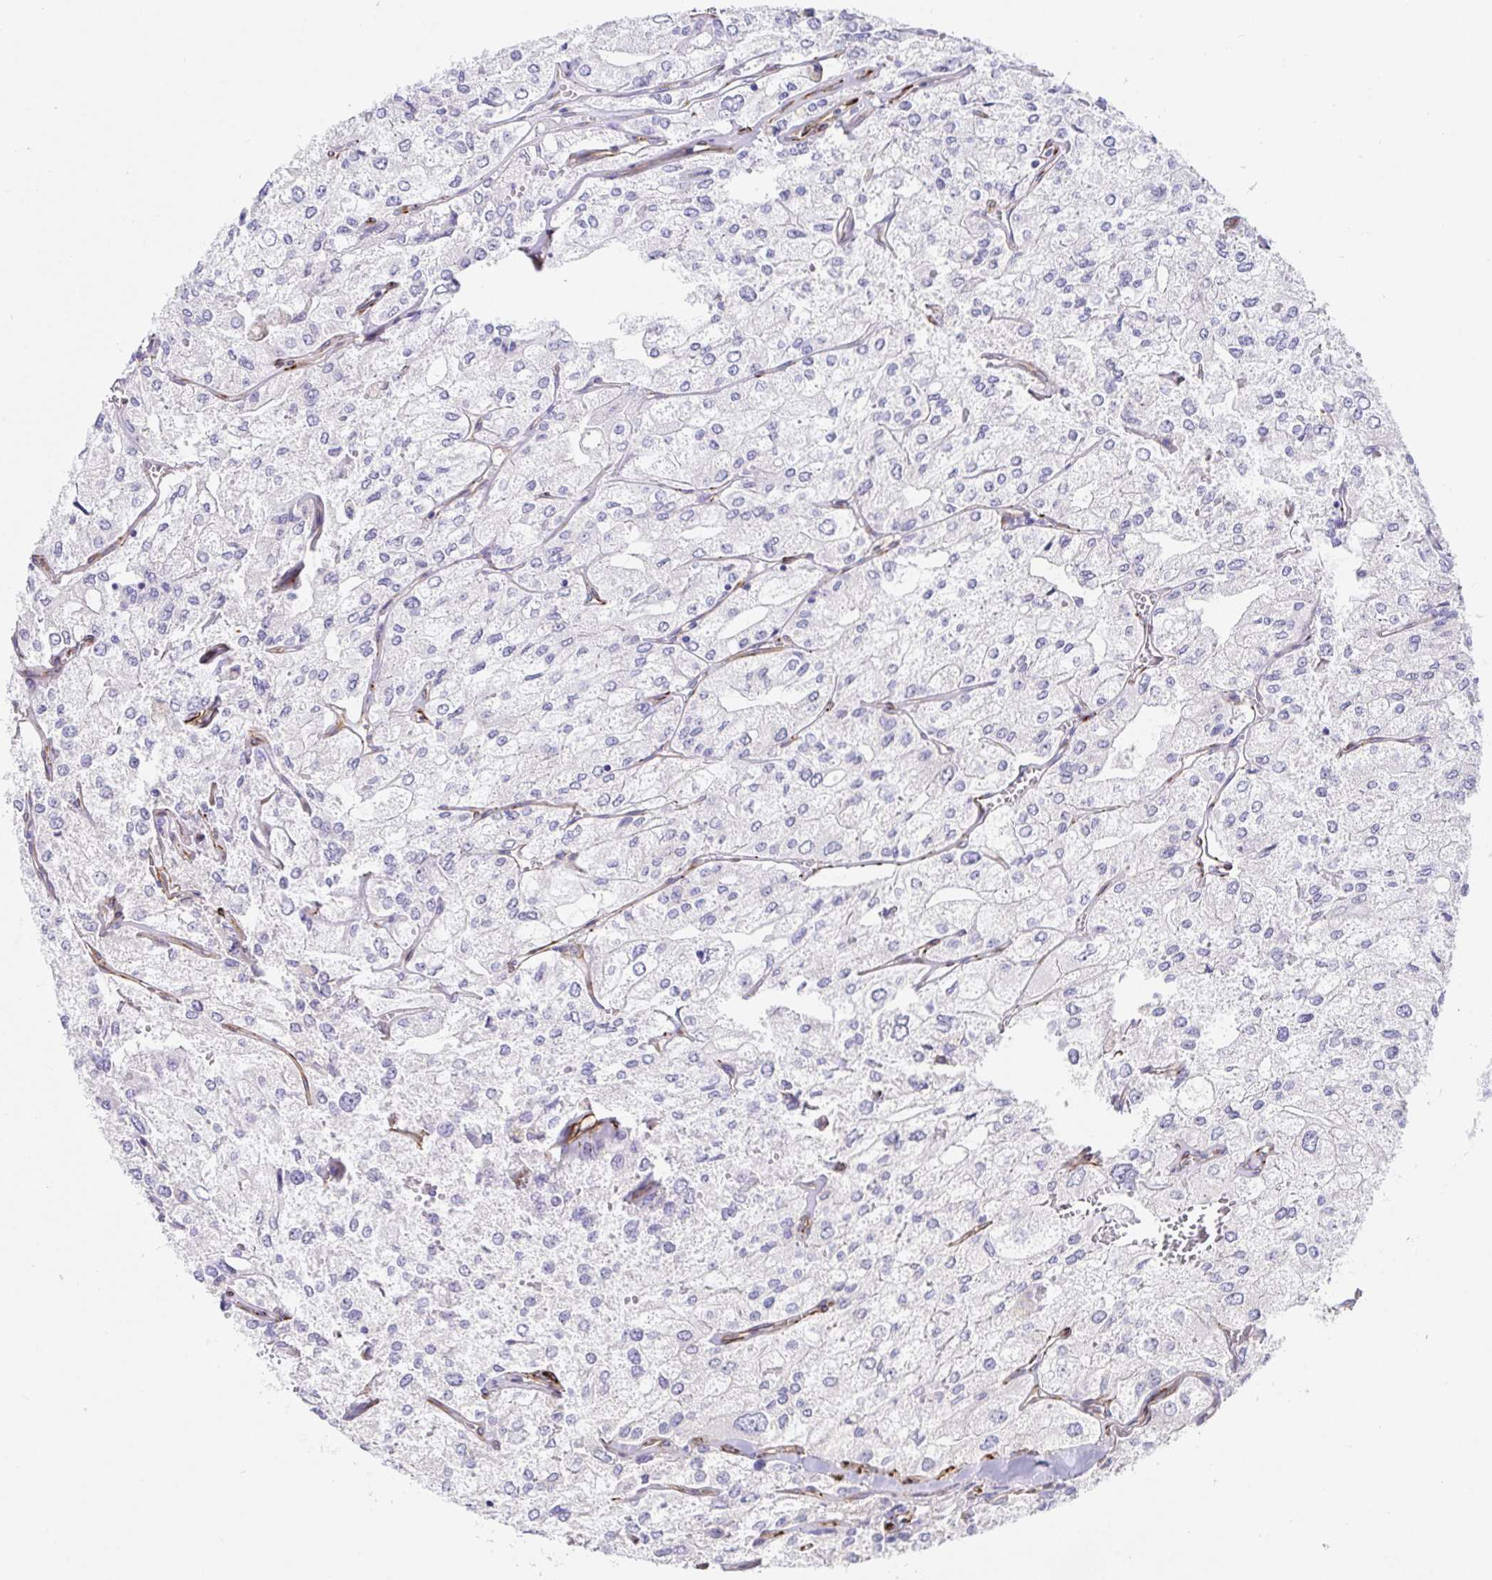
{"staining": {"intensity": "negative", "quantity": "none", "location": "none"}, "tissue": "renal cancer", "cell_type": "Tumor cells", "image_type": "cancer", "snomed": [{"axis": "morphology", "description": "Adenocarcinoma, NOS"}, {"axis": "topography", "description": "Kidney"}], "caption": "Tumor cells are negative for protein expression in human renal cancer.", "gene": "DOCK1", "patient": {"sex": "female", "age": 70}}